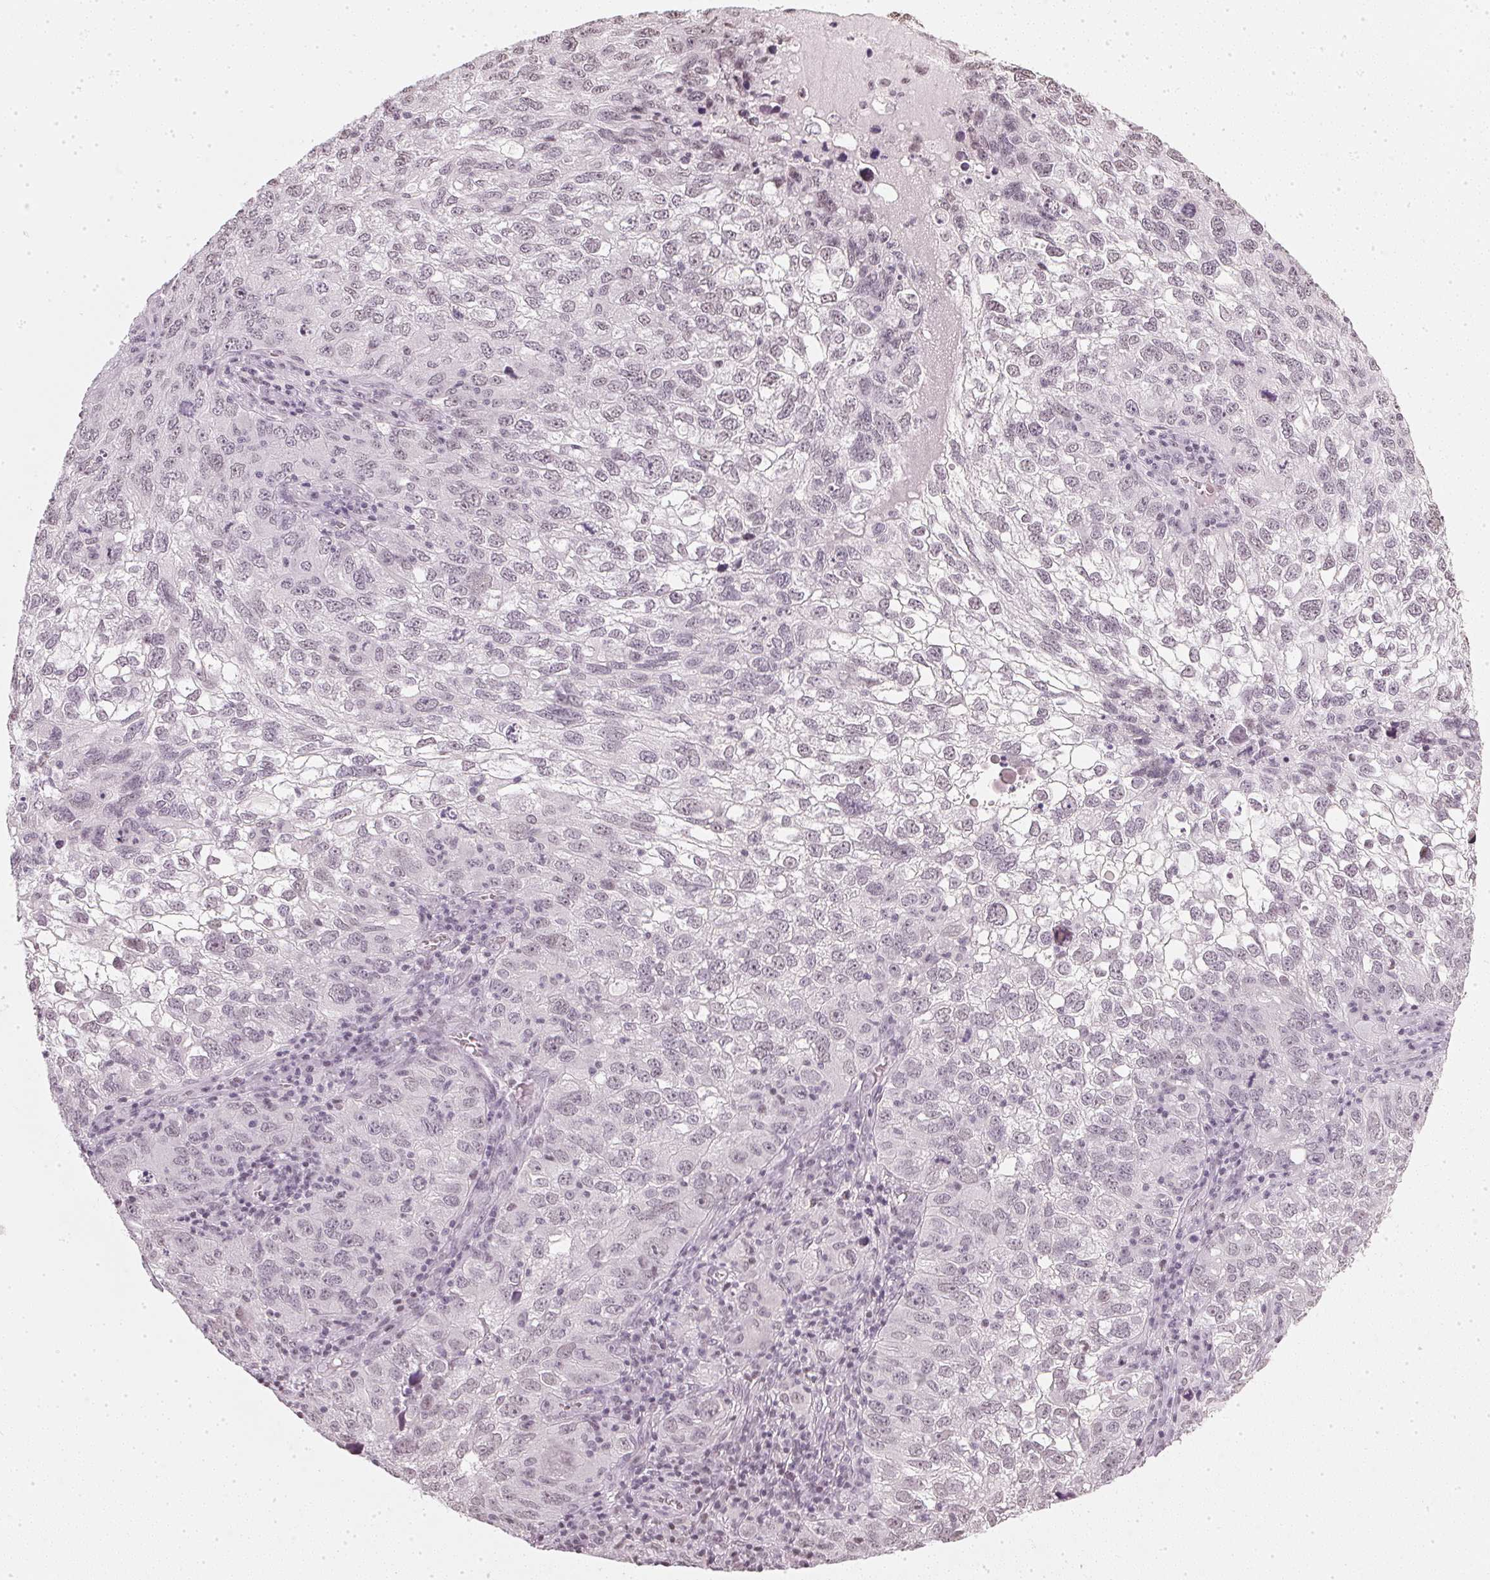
{"staining": {"intensity": "negative", "quantity": "none", "location": "none"}, "tissue": "cervical cancer", "cell_type": "Tumor cells", "image_type": "cancer", "snomed": [{"axis": "morphology", "description": "Squamous cell carcinoma, NOS"}, {"axis": "topography", "description": "Cervix"}], "caption": "A high-resolution image shows immunohistochemistry (IHC) staining of squamous cell carcinoma (cervical), which shows no significant expression in tumor cells.", "gene": "DNAJC6", "patient": {"sex": "female", "age": 55}}